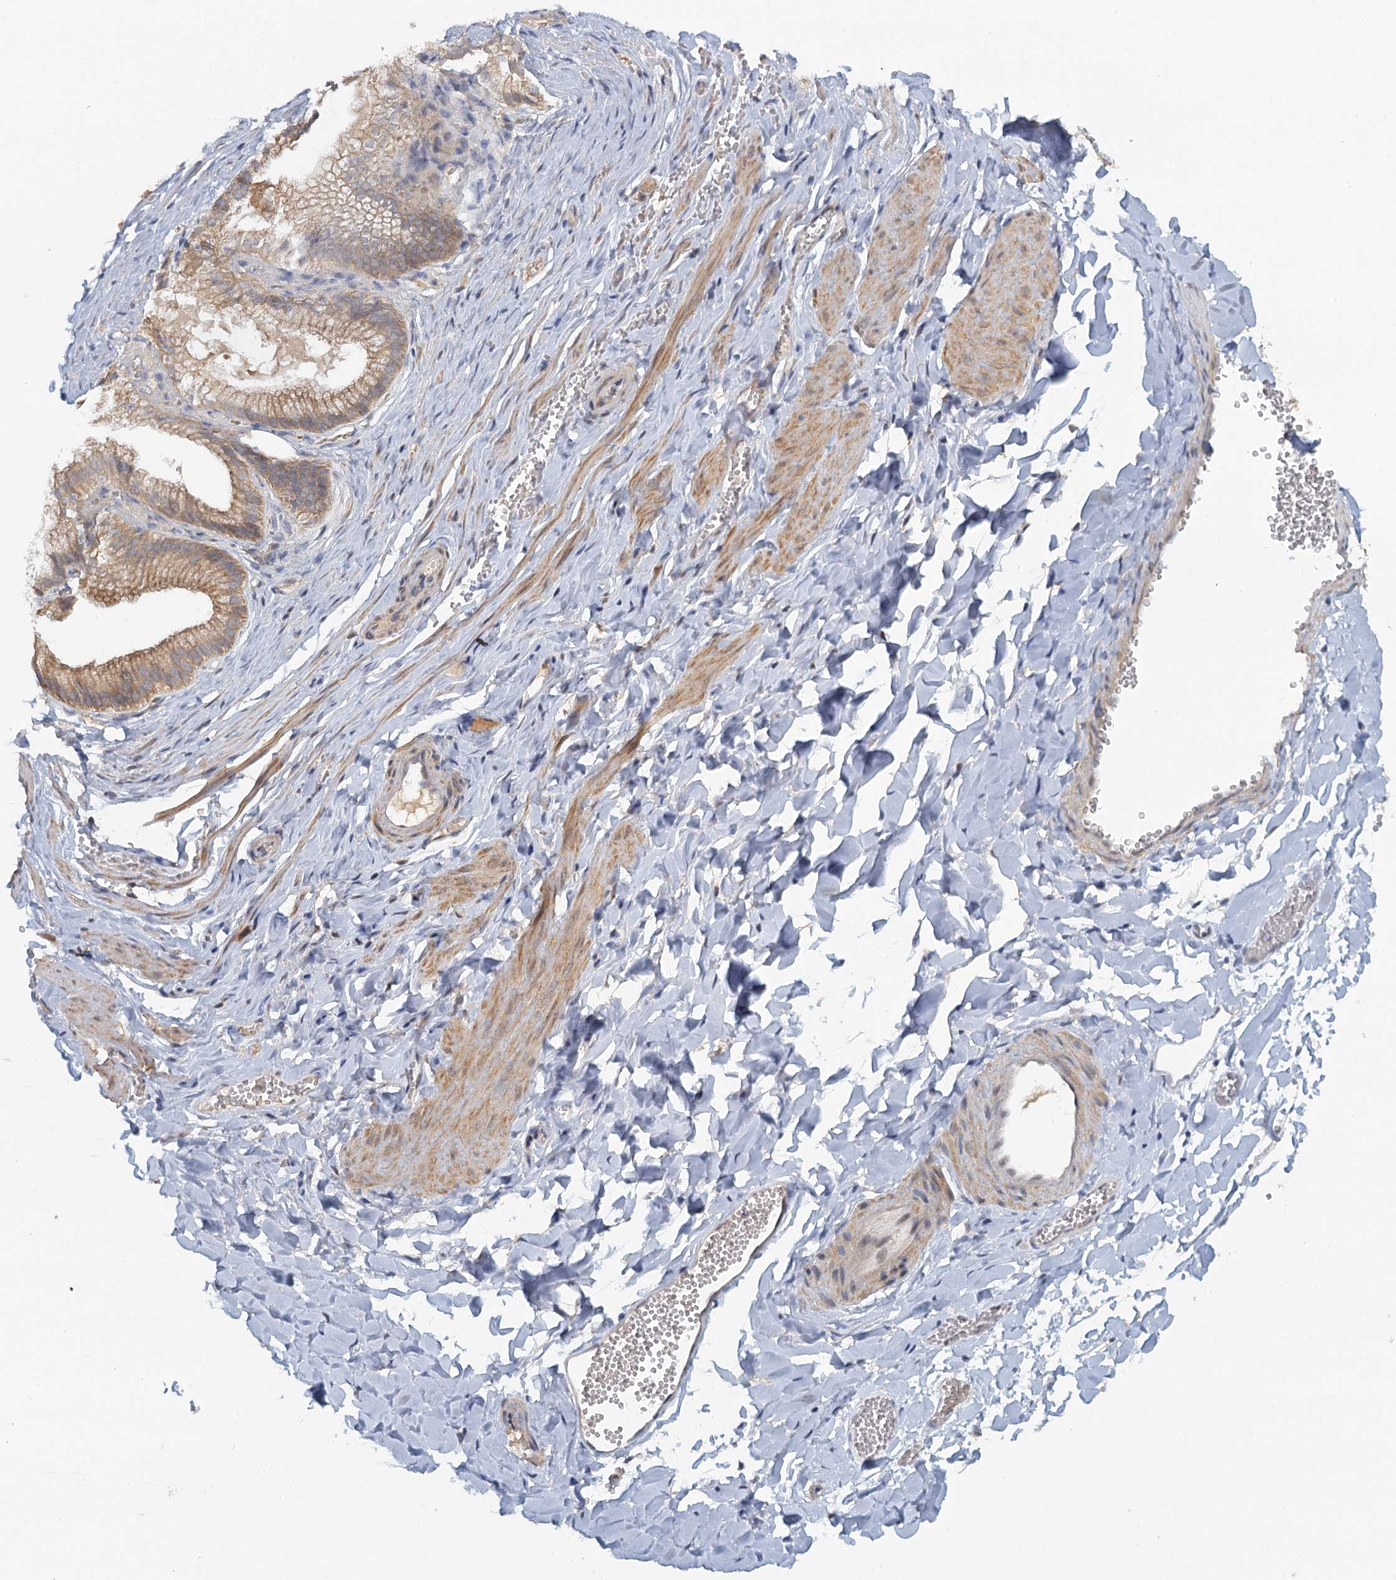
{"staining": {"intensity": "strong", "quantity": "25%-75%", "location": "nuclear"}, "tissue": "adipose tissue", "cell_type": "Adipocytes", "image_type": "normal", "snomed": [{"axis": "morphology", "description": "Normal tissue, NOS"}, {"axis": "topography", "description": "Gallbladder"}, {"axis": "topography", "description": "Peripheral nerve tissue"}], "caption": "About 25%-75% of adipocytes in normal human adipose tissue show strong nuclear protein expression as visualized by brown immunohistochemical staining.", "gene": "GPATCH11", "patient": {"sex": "male", "age": 38}}